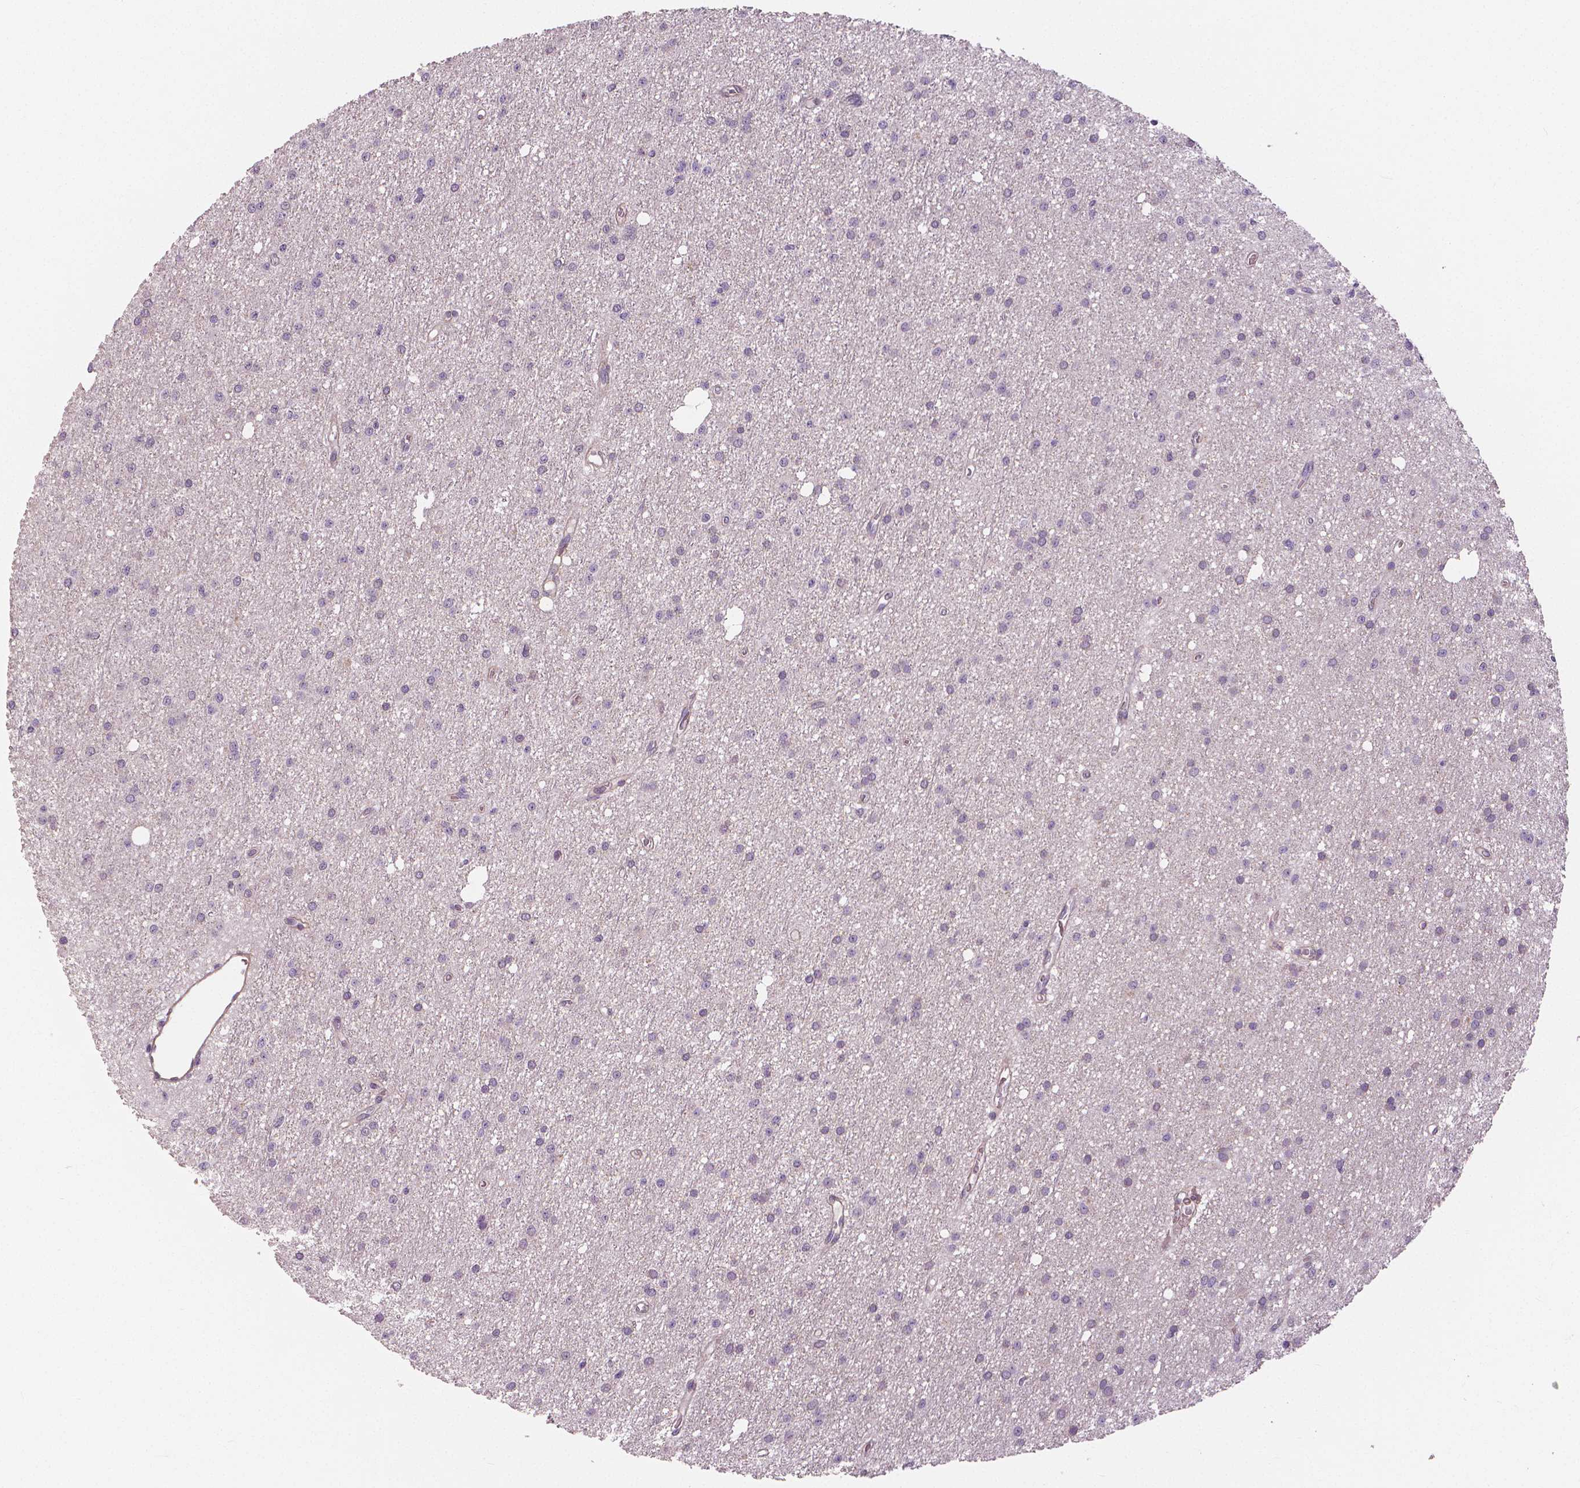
{"staining": {"intensity": "negative", "quantity": "none", "location": "none"}, "tissue": "glioma", "cell_type": "Tumor cells", "image_type": "cancer", "snomed": [{"axis": "morphology", "description": "Glioma, malignant, Low grade"}, {"axis": "topography", "description": "Brain"}], "caption": "Protein analysis of glioma demonstrates no significant staining in tumor cells.", "gene": "FLT1", "patient": {"sex": "male", "age": 27}}